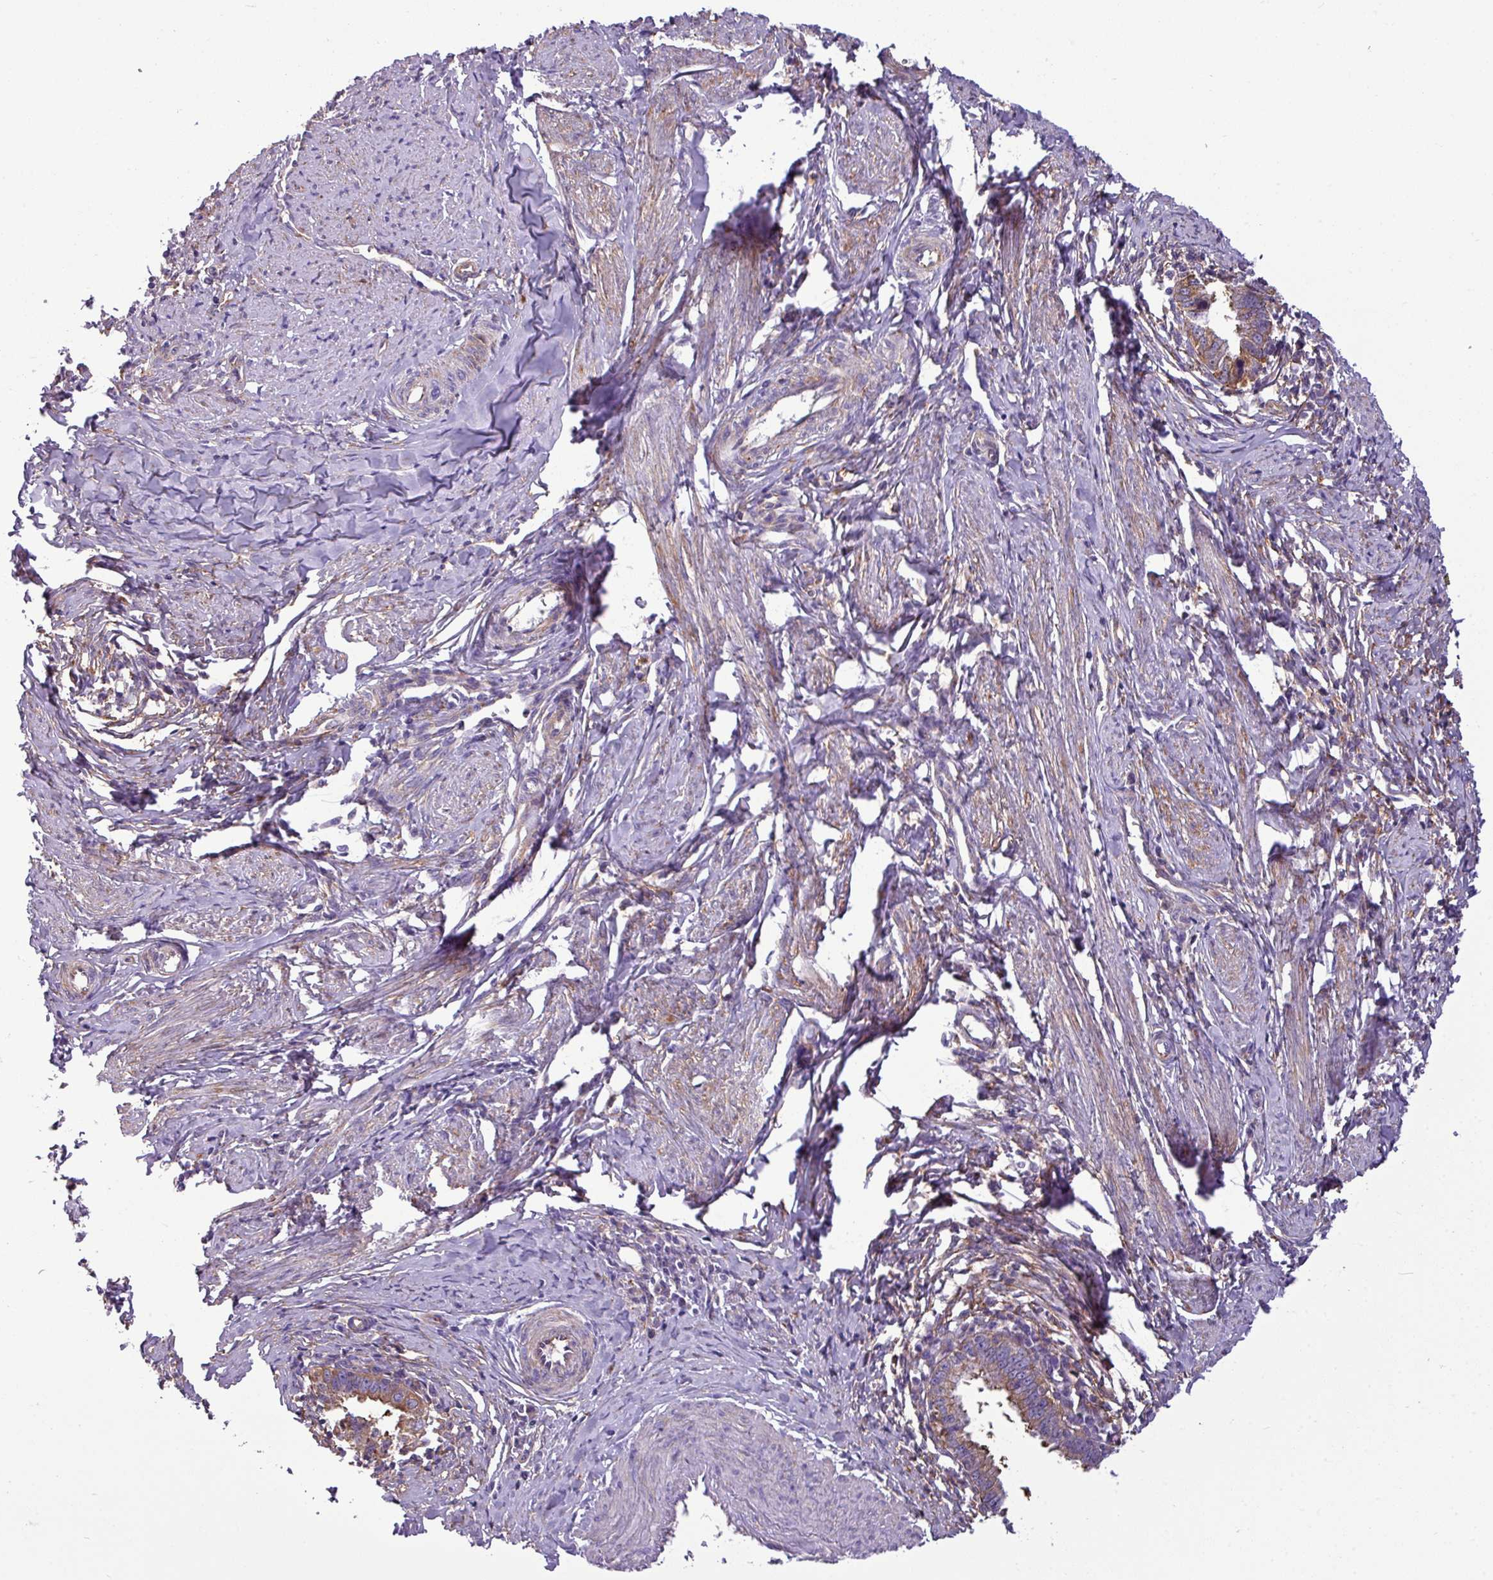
{"staining": {"intensity": "moderate", "quantity": "25%-75%", "location": "cytoplasmic/membranous"}, "tissue": "cervical cancer", "cell_type": "Tumor cells", "image_type": "cancer", "snomed": [{"axis": "morphology", "description": "Adenocarcinoma, NOS"}, {"axis": "topography", "description": "Cervix"}], "caption": "About 25%-75% of tumor cells in human adenocarcinoma (cervical) display moderate cytoplasmic/membranous protein expression as visualized by brown immunohistochemical staining.", "gene": "XNDC1N", "patient": {"sex": "female", "age": 36}}